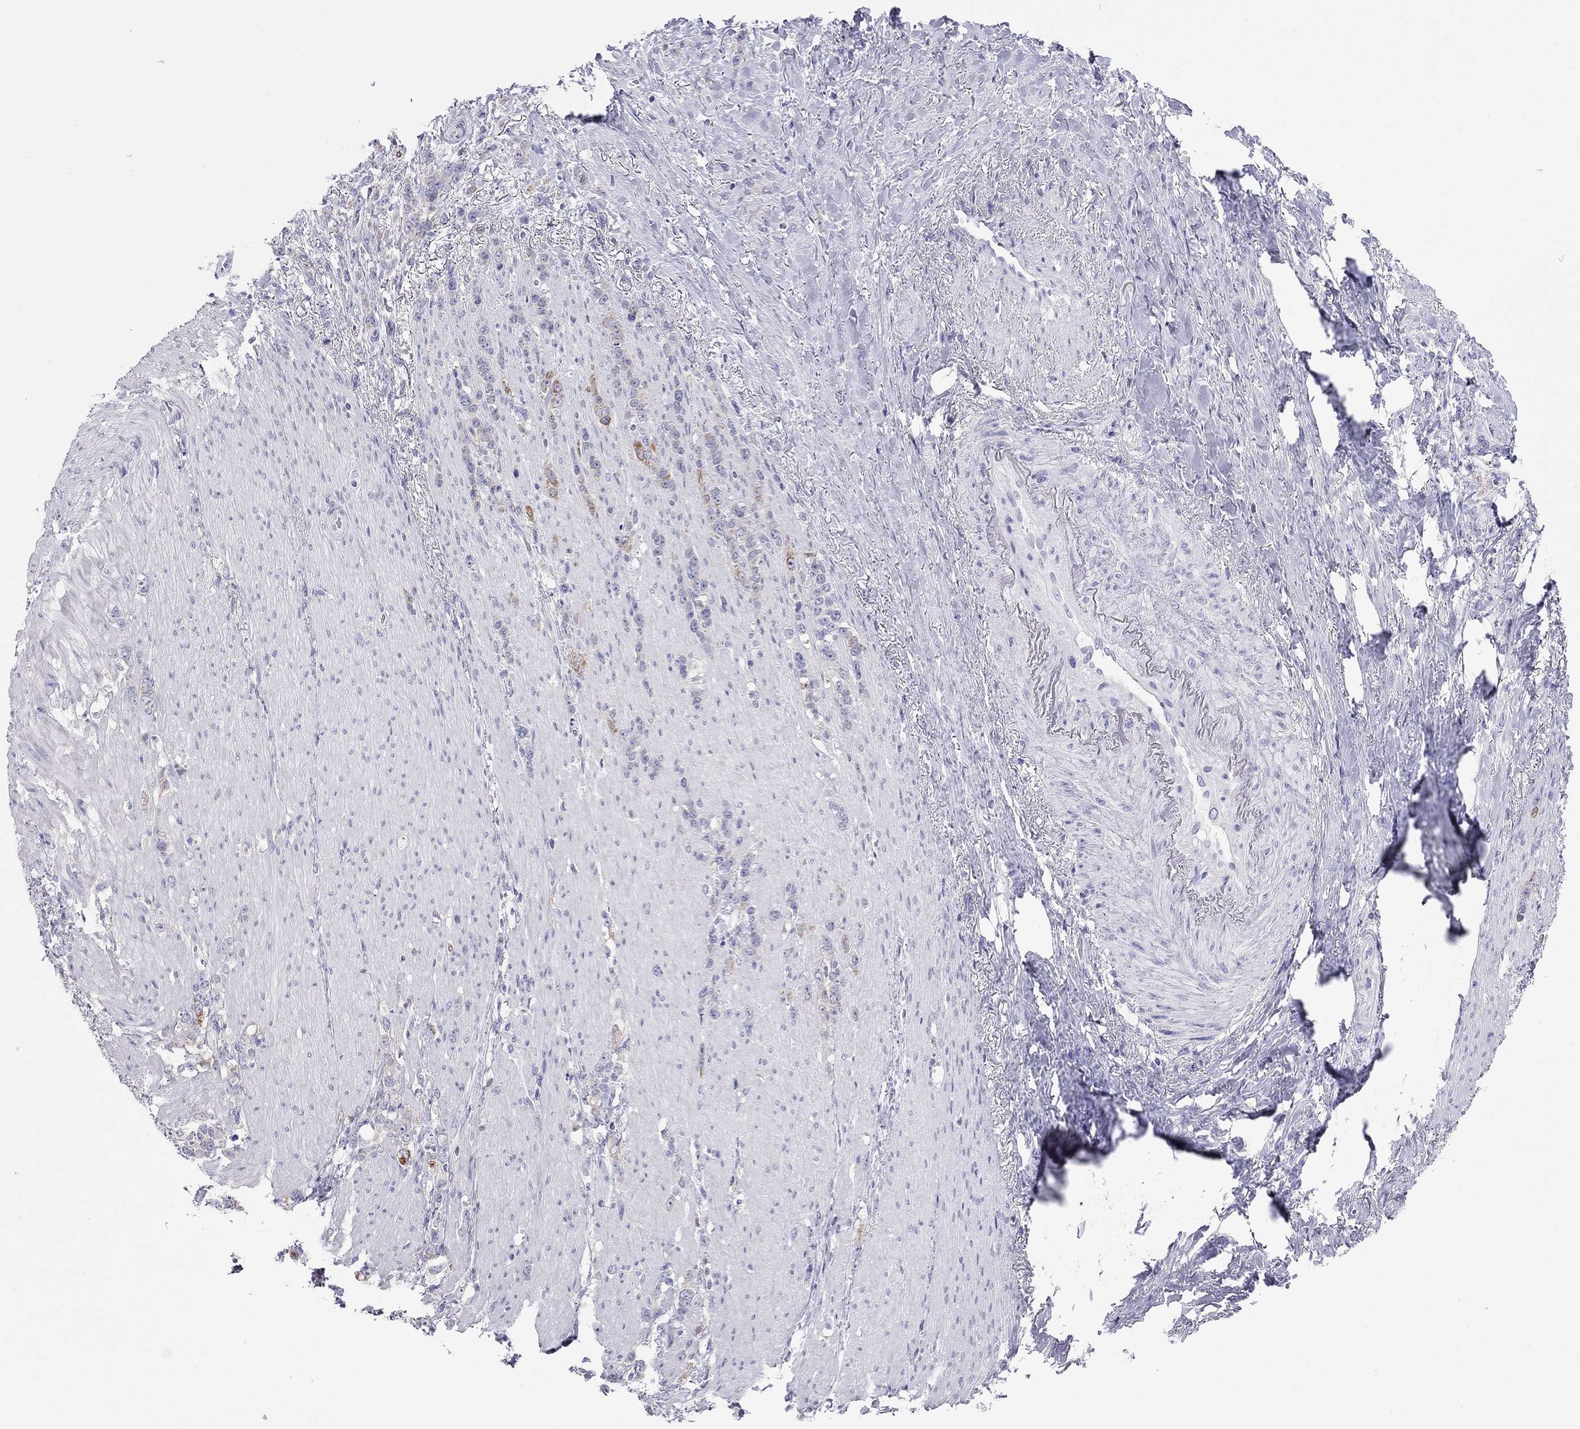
{"staining": {"intensity": "moderate", "quantity": "<25%", "location": "cytoplasmic/membranous"}, "tissue": "stomach cancer", "cell_type": "Tumor cells", "image_type": "cancer", "snomed": [{"axis": "morphology", "description": "Adenocarcinoma, NOS"}, {"axis": "topography", "description": "Stomach, lower"}], "caption": "Brown immunohistochemical staining in stomach adenocarcinoma demonstrates moderate cytoplasmic/membranous staining in about <25% of tumor cells. The staining is performed using DAB brown chromogen to label protein expression. The nuclei are counter-stained blue using hematoxylin.", "gene": "SLC46A2", "patient": {"sex": "male", "age": 88}}